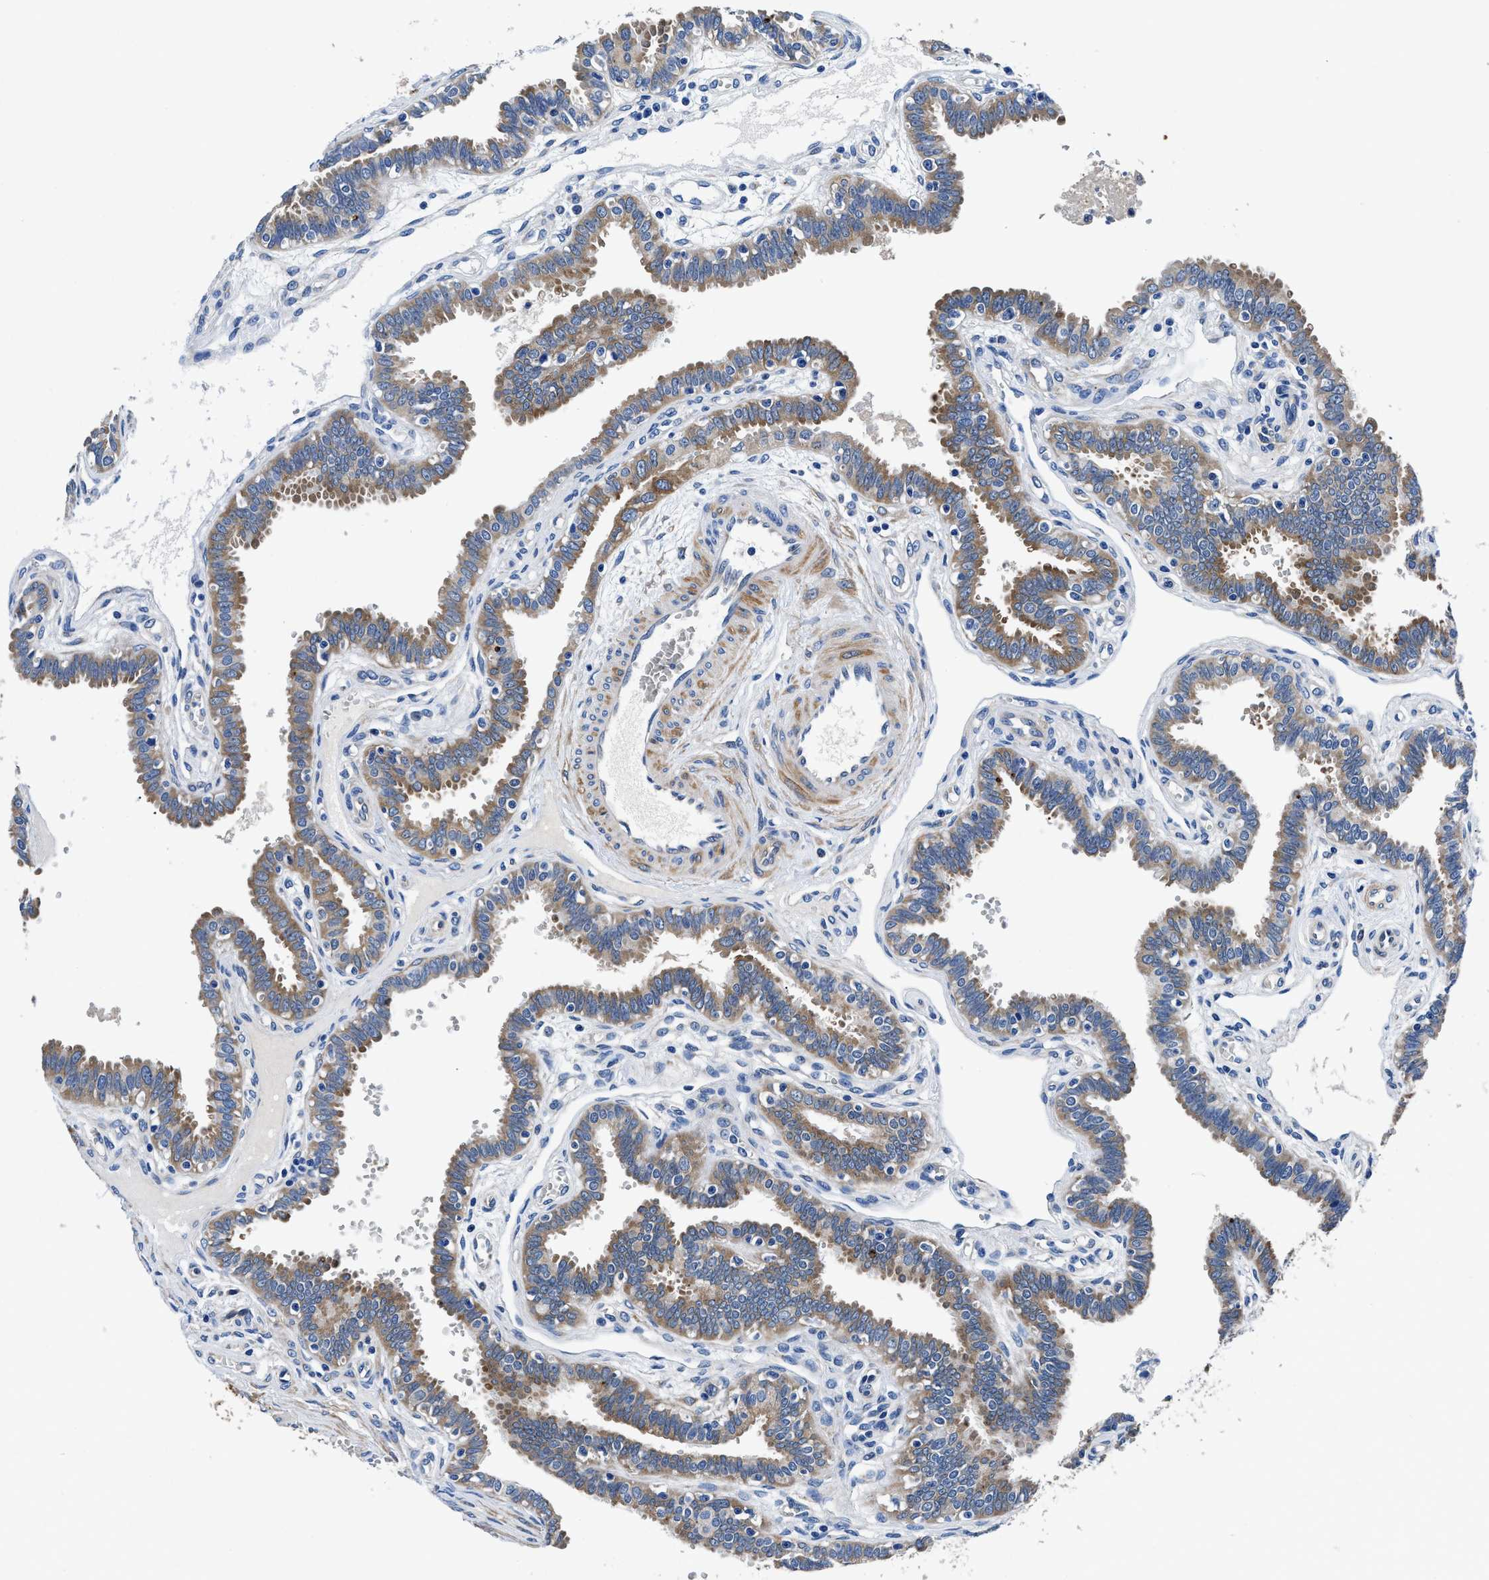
{"staining": {"intensity": "moderate", "quantity": ">75%", "location": "cytoplasmic/membranous"}, "tissue": "fallopian tube", "cell_type": "Glandular cells", "image_type": "normal", "snomed": [{"axis": "morphology", "description": "Normal tissue, NOS"}, {"axis": "topography", "description": "Fallopian tube"}], "caption": "A brown stain shows moderate cytoplasmic/membranous expression of a protein in glandular cells of normal fallopian tube. The protein is shown in brown color, while the nuclei are stained blue.", "gene": "NEU1", "patient": {"sex": "female", "age": 32}}